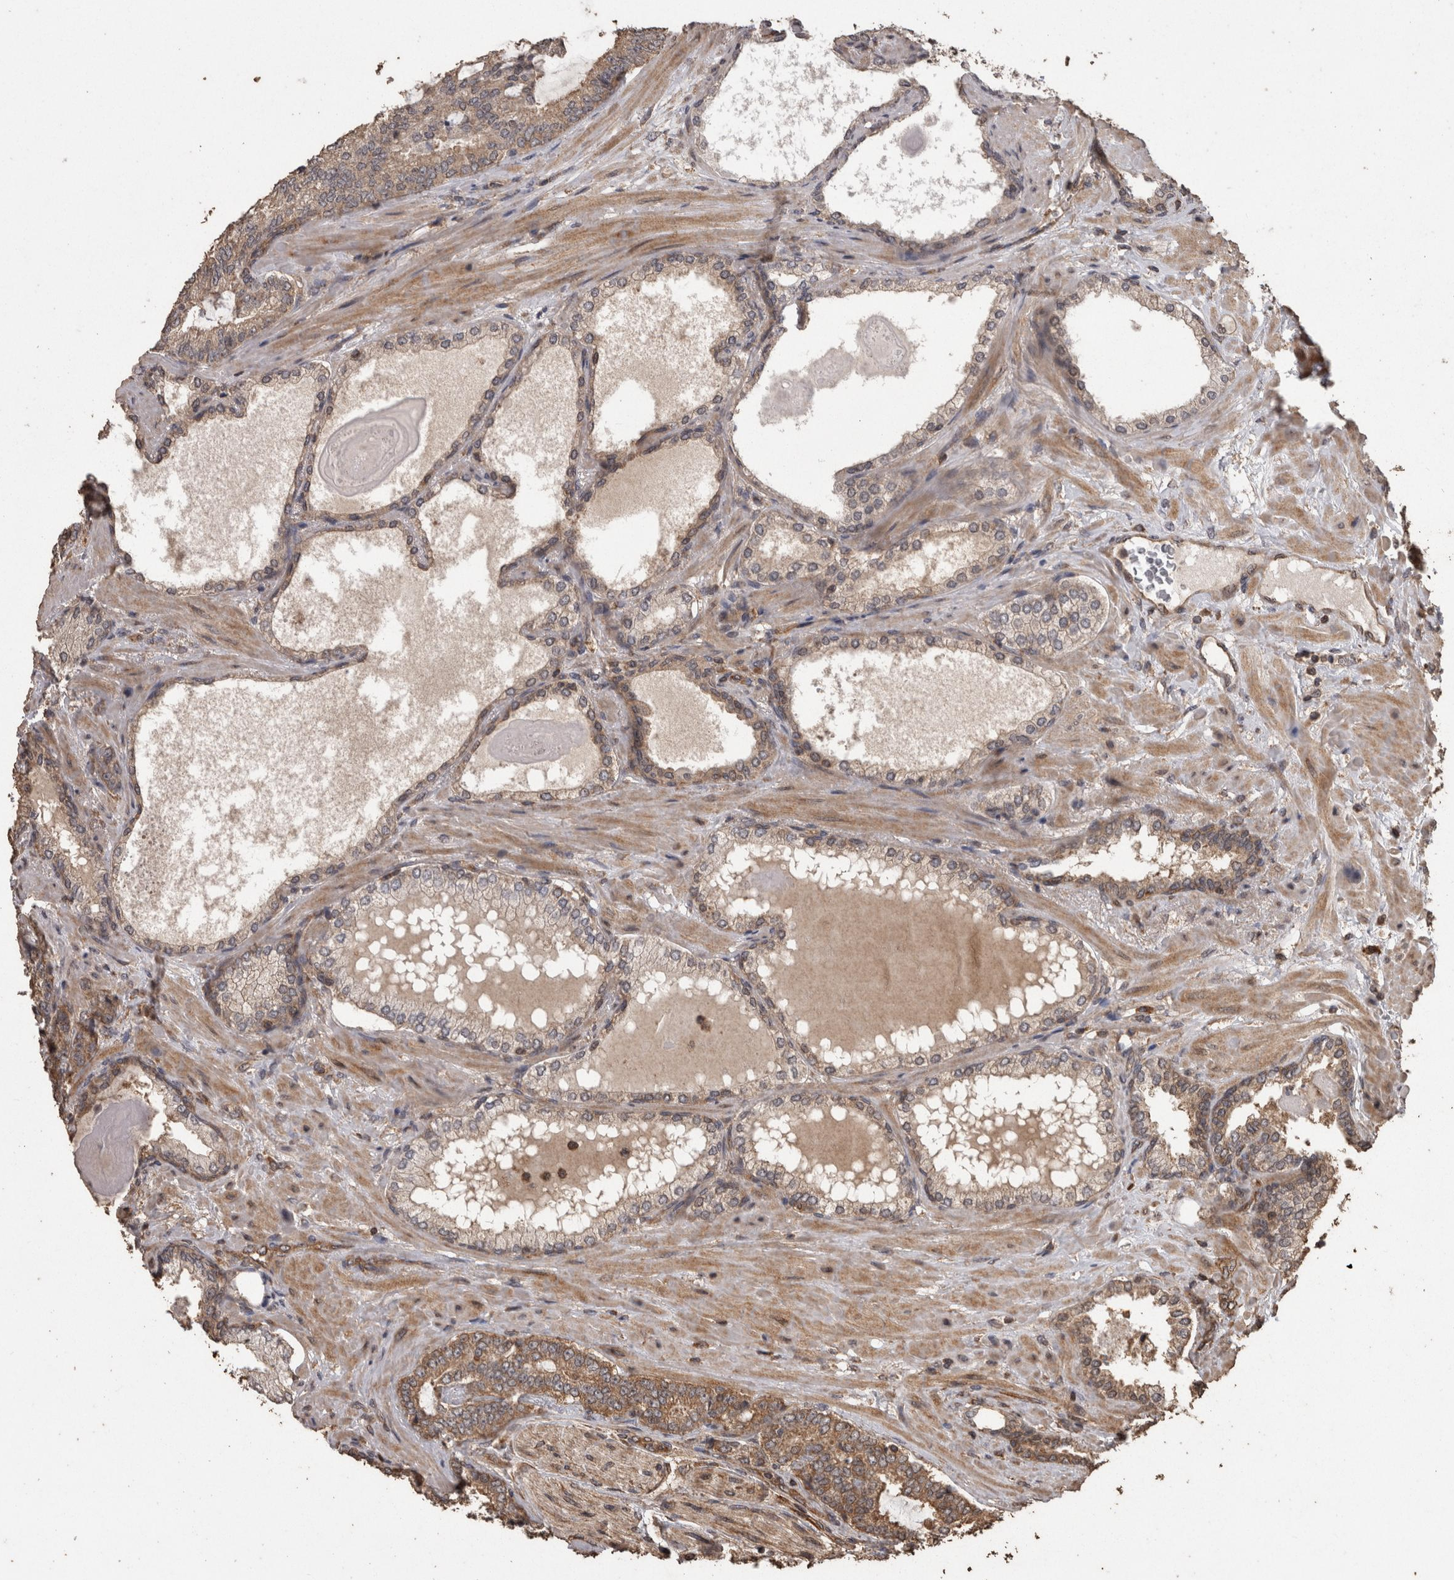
{"staining": {"intensity": "moderate", "quantity": ">75%", "location": "cytoplasmic/membranous"}, "tissue": "prostate cancer", "cell_type": "Tumor cells", "image_type": "cancer", "snomed": [{"axis": "morphology", "description": "Adenocarcinoma, High grade"}, {"axis": "topography", "description": "Prostate"}], "caption": "The photomicrograph exhibits a brown stain indicating the presence of a protein in the cytoplasmic/membranous of tumor cells in prostate high-grade adenocarcinoma.", "gene": "PINK1", "patient": {"sex": "male", "age": 61}}